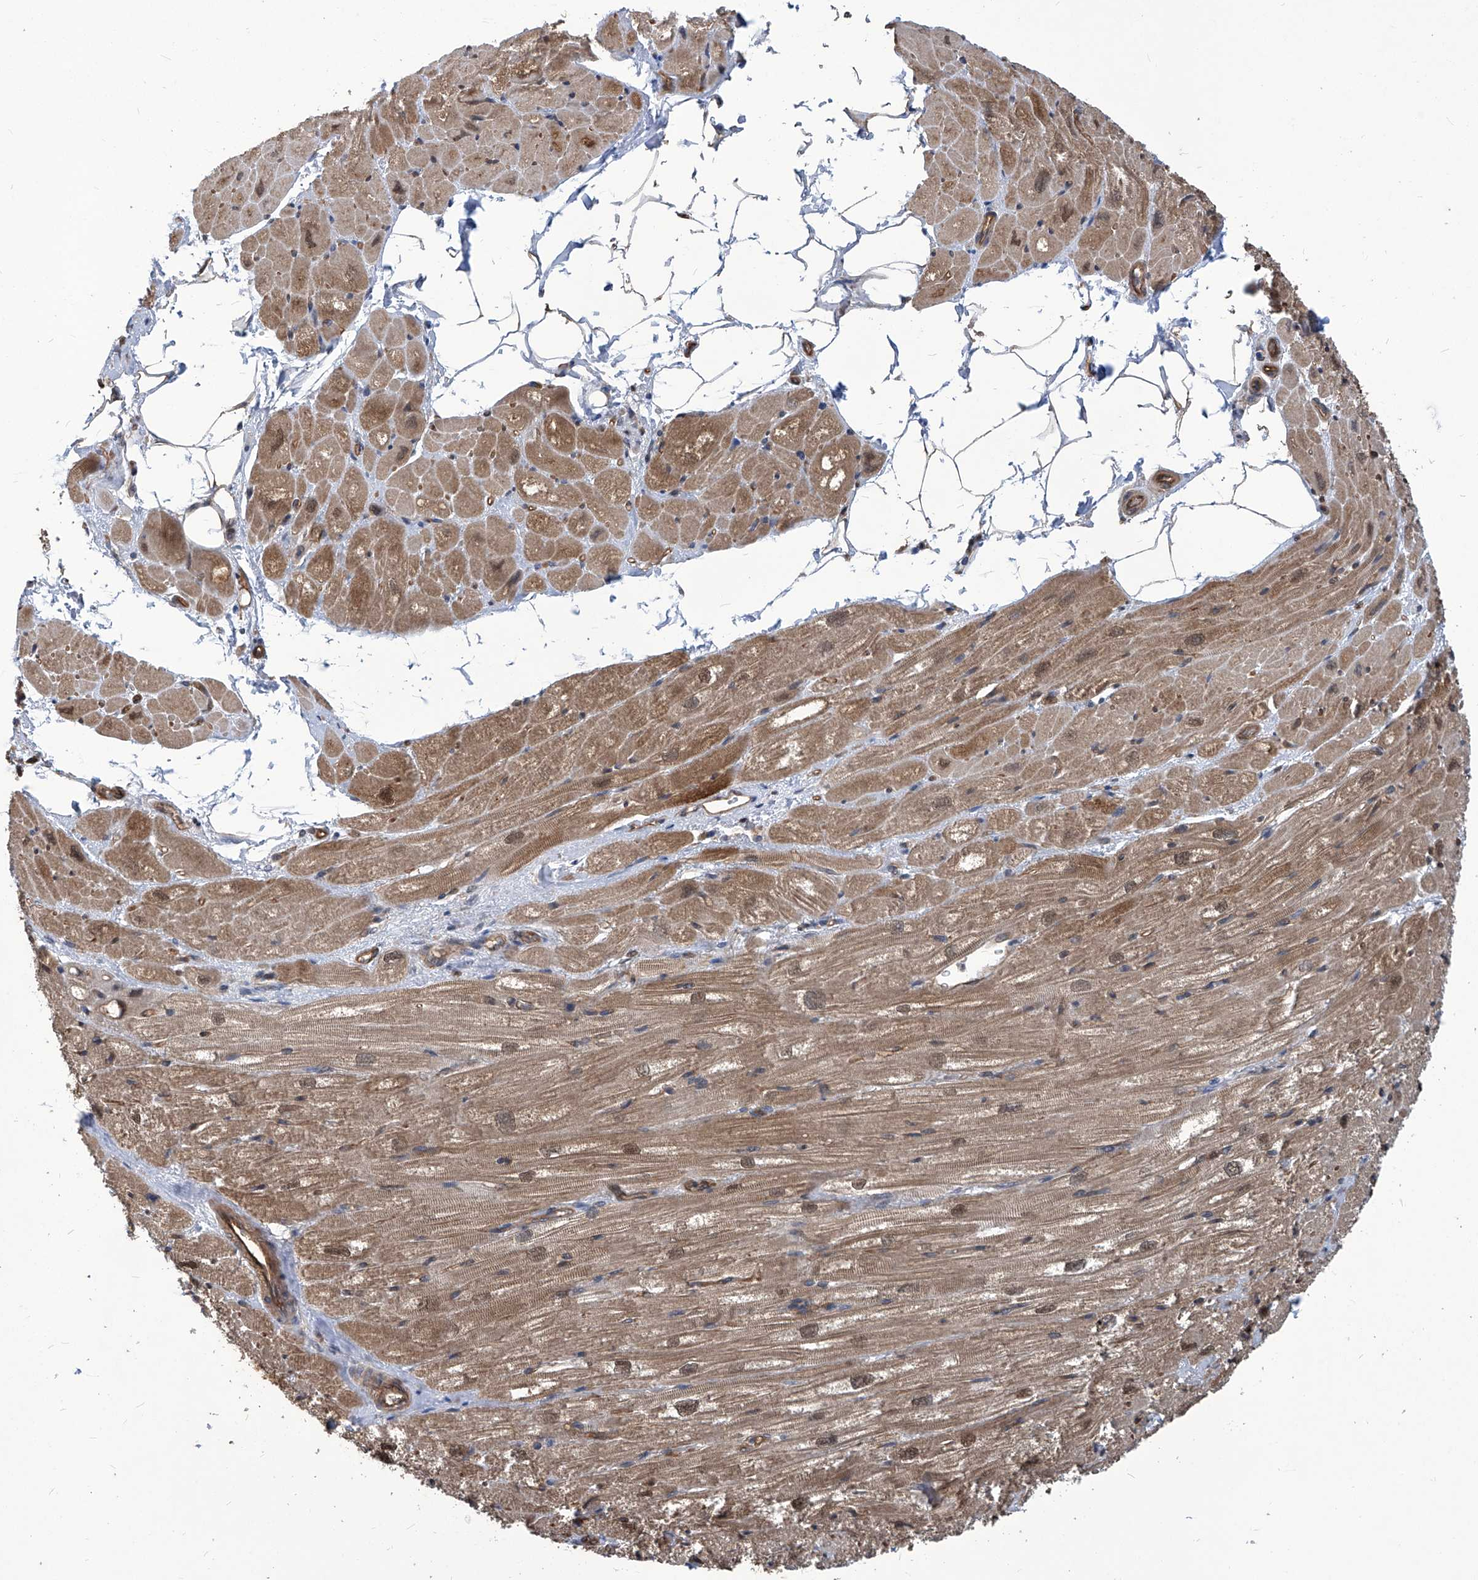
{"staining": {"intensity": "weak", "quantity": "25%-75%", "location": "cytoplasmic/membranous"}, "tissue": "heart muscle", "cell_type": "Cardiomyocytes", "image_type": "normal", "snomed": [{"axis": "morphology", "description": "Normal tissue, NOS"}, {"axis": "topography", "description": "Heart"}], "caption": "IHC staining of normal heart muscle, which exhibits low levels of weak cytoplasmic/membranous expression in about 25%-75% of cardiomyocytes indicating weak cytoplasmic/membranous protein positivity. The staining was performed using DAB (3,3'-diaminobenzidine) (brown) for protein detection and nuclei were counterstained in hematoxylin (blue).", "gene": "PSMB1", "patient": {"sex": "male", "age": 50}}